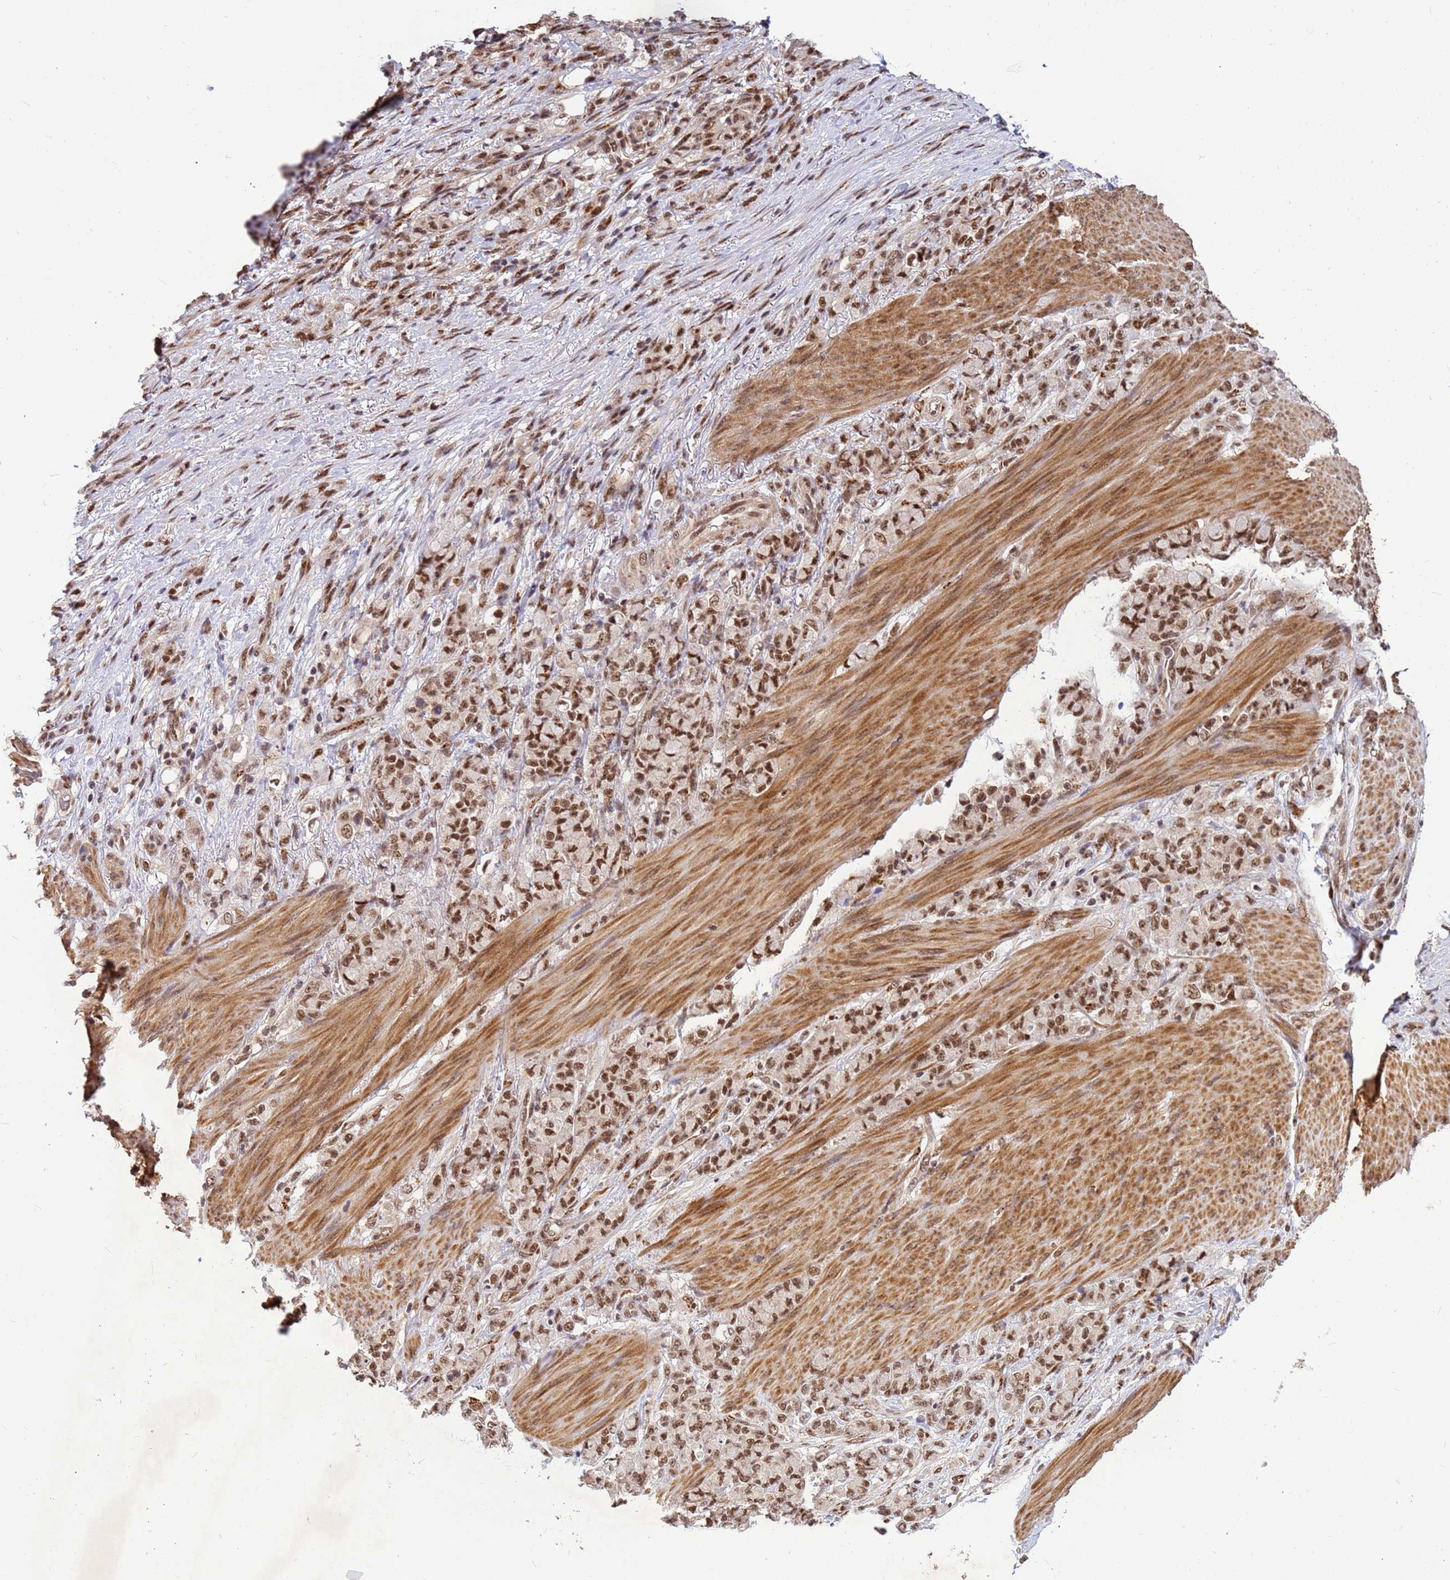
{"staining": {"intensity": "moderate", "quantity": ">75%", "location": "cytoplasmic/membranous,nuclear"}, "tissue": "stomach cancer", "cell_type": "Tumor cells", "image_type": "cancer", "snomed": [{"axis": "morphology", "description": "Normal tissue, NOS"}, {"axis": "morphology", "description": "Adenocarcinoma, NOS"}, {"axis": "topography", "description": "Stomach"}], "caption": "Stomach cancer (adenocarcinoma) stained with a protein marker reveals moderate staining in tumor cells.", "gene": "NCBP2", "patient": {"sex": "female", "age": 79}}